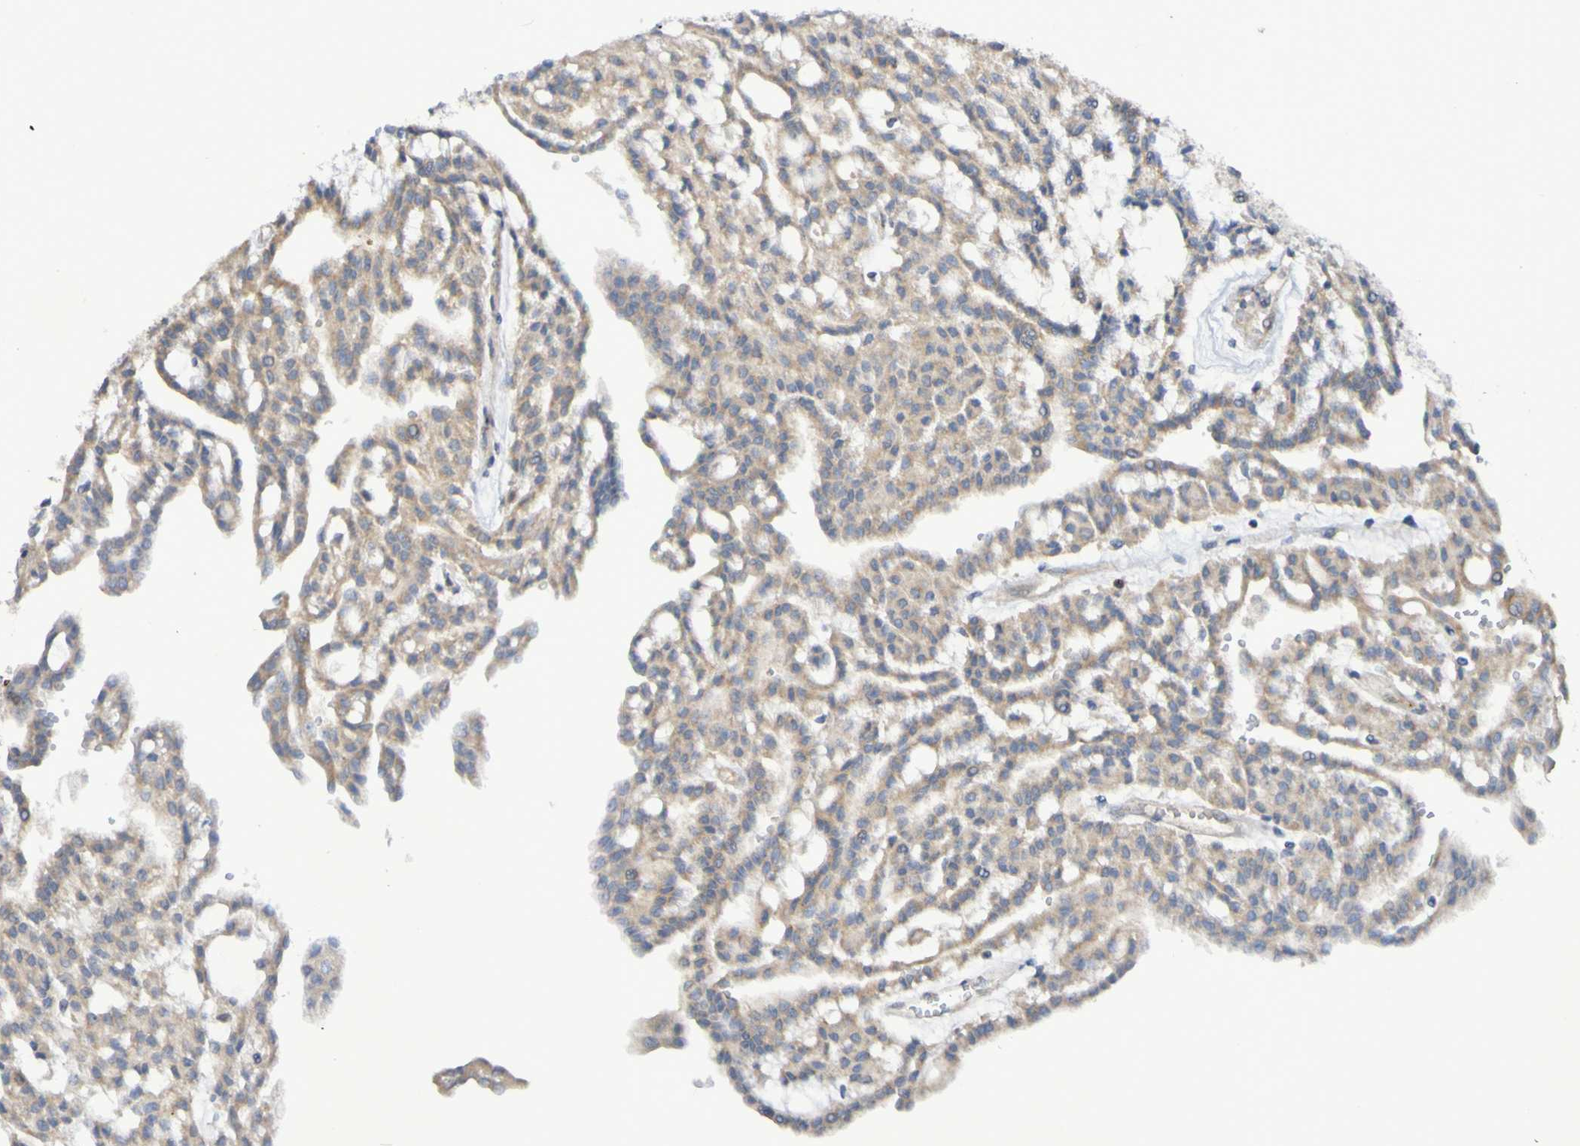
{"staining": {"intensity": "weak", "quantity": ">75%", "location": "cytoplasmic/membranous"}, "tissue": "renal cancer", "cell_type": "Tumor cells", "image_type": "cancer", "snomed": [{"axis": "morphology", "description": "Adenocarcinoma, NOS"}, {"axis": "topography", "description": "Kidney"}], "caption": "Renal cancer (adenocarcinoma) stained for a protein reveals weak cytoplasmic/membranous positivity in tumor cells. The staining was performed using DAB (3,3'-diaminobenzidine), with brown indicating positive protein expression. Nuclei are stained blue with hematoxylin.", "gene": "LMBRD2", "patient": {"sex": "male", "age": 63}}